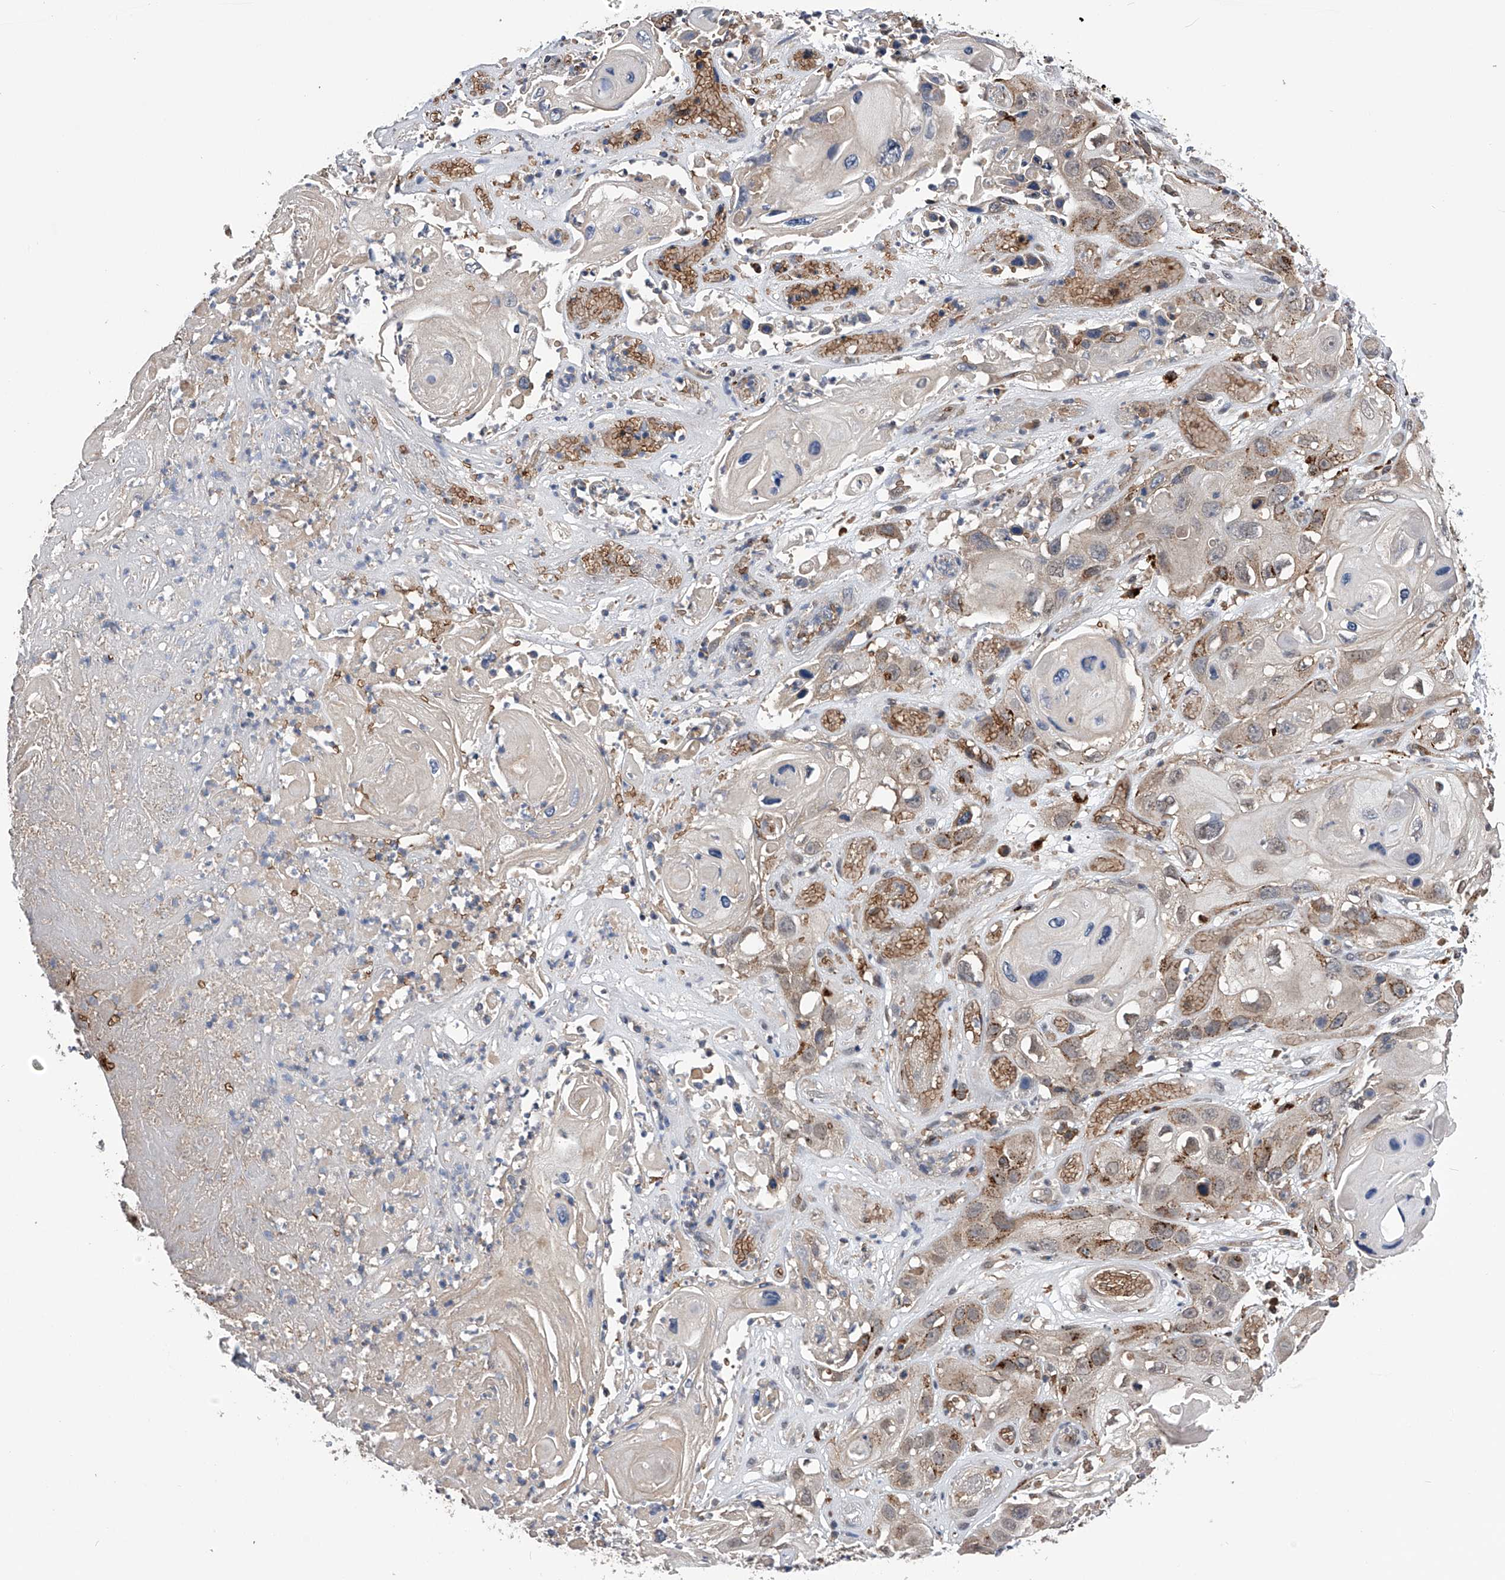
{"staining": {"intensity": "weak", "quantity": "<25%", "location": "cytoplasmic/membranous"}, "tissue": "skin cancer", "cell_type": "Tumor cells", "image_type": "cancer", "snomed": [{"axis": "morphology", "description": "Squamous cell carcinoma, NOS"}, {"axis": "topography", "description": "Skin"}], "caption": "Immunohistochemistry (IHC) of human skin squamous cell carcinoma reveals no expression in tumor cells.", "gene": "SPOCK1", "patient": {"sex": "male", "age": 55}}